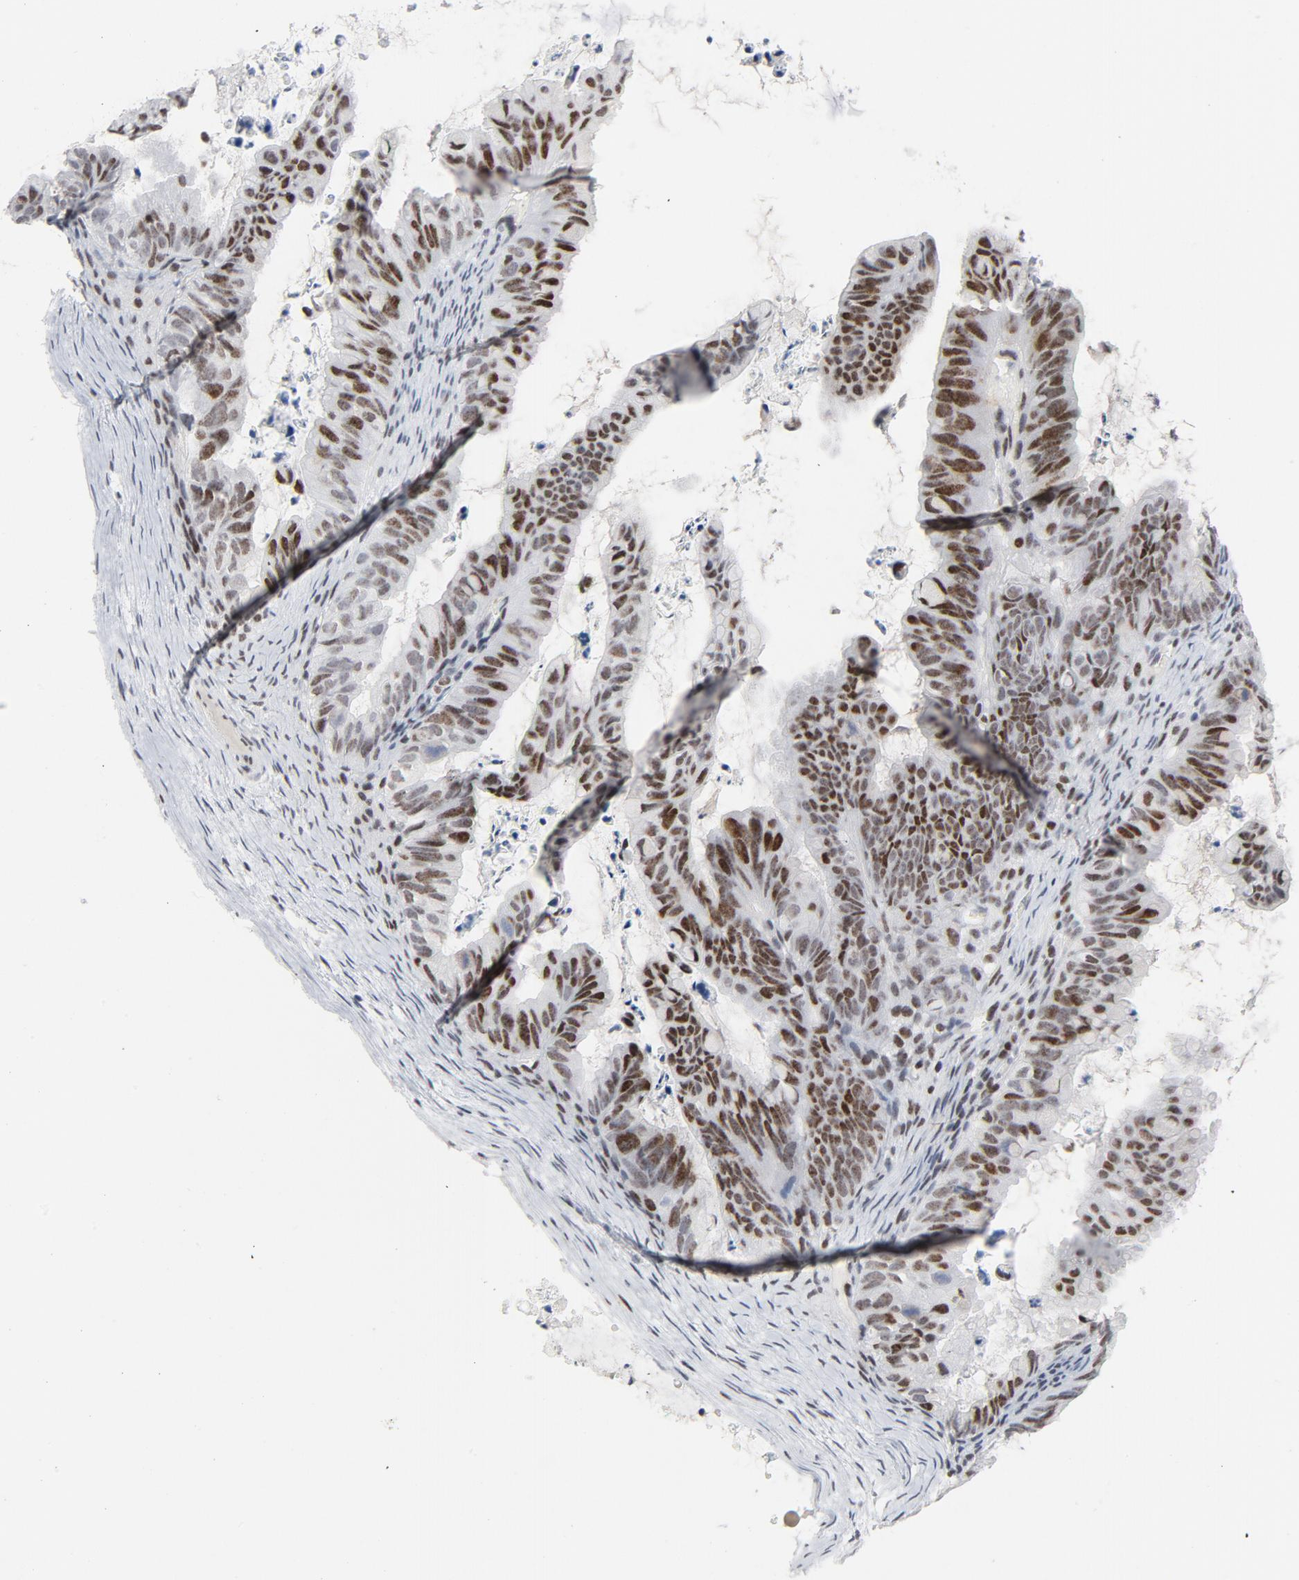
{"staining": {"intensity": "moderate", "quantity": ">75%", "location": "nuclear"}, "tissue": "ovarian cancer", "cell_type": "Tumor cells", "image_type": "cancer", "snomed": [{"axis": "morphology", "description": "Cystadenocarcinoma, mucinous, NOS"}, {"axis": "topography", "description": "Ovary"}], "caption": "Protein analysis of ovarian cancer (mucinous cystadenocarcinoma) tissue reveals moderate nuclear expression in about >75% of tumor cells.", "gene": "HSF1", "patient": {"sex": "female", "age": 36}}